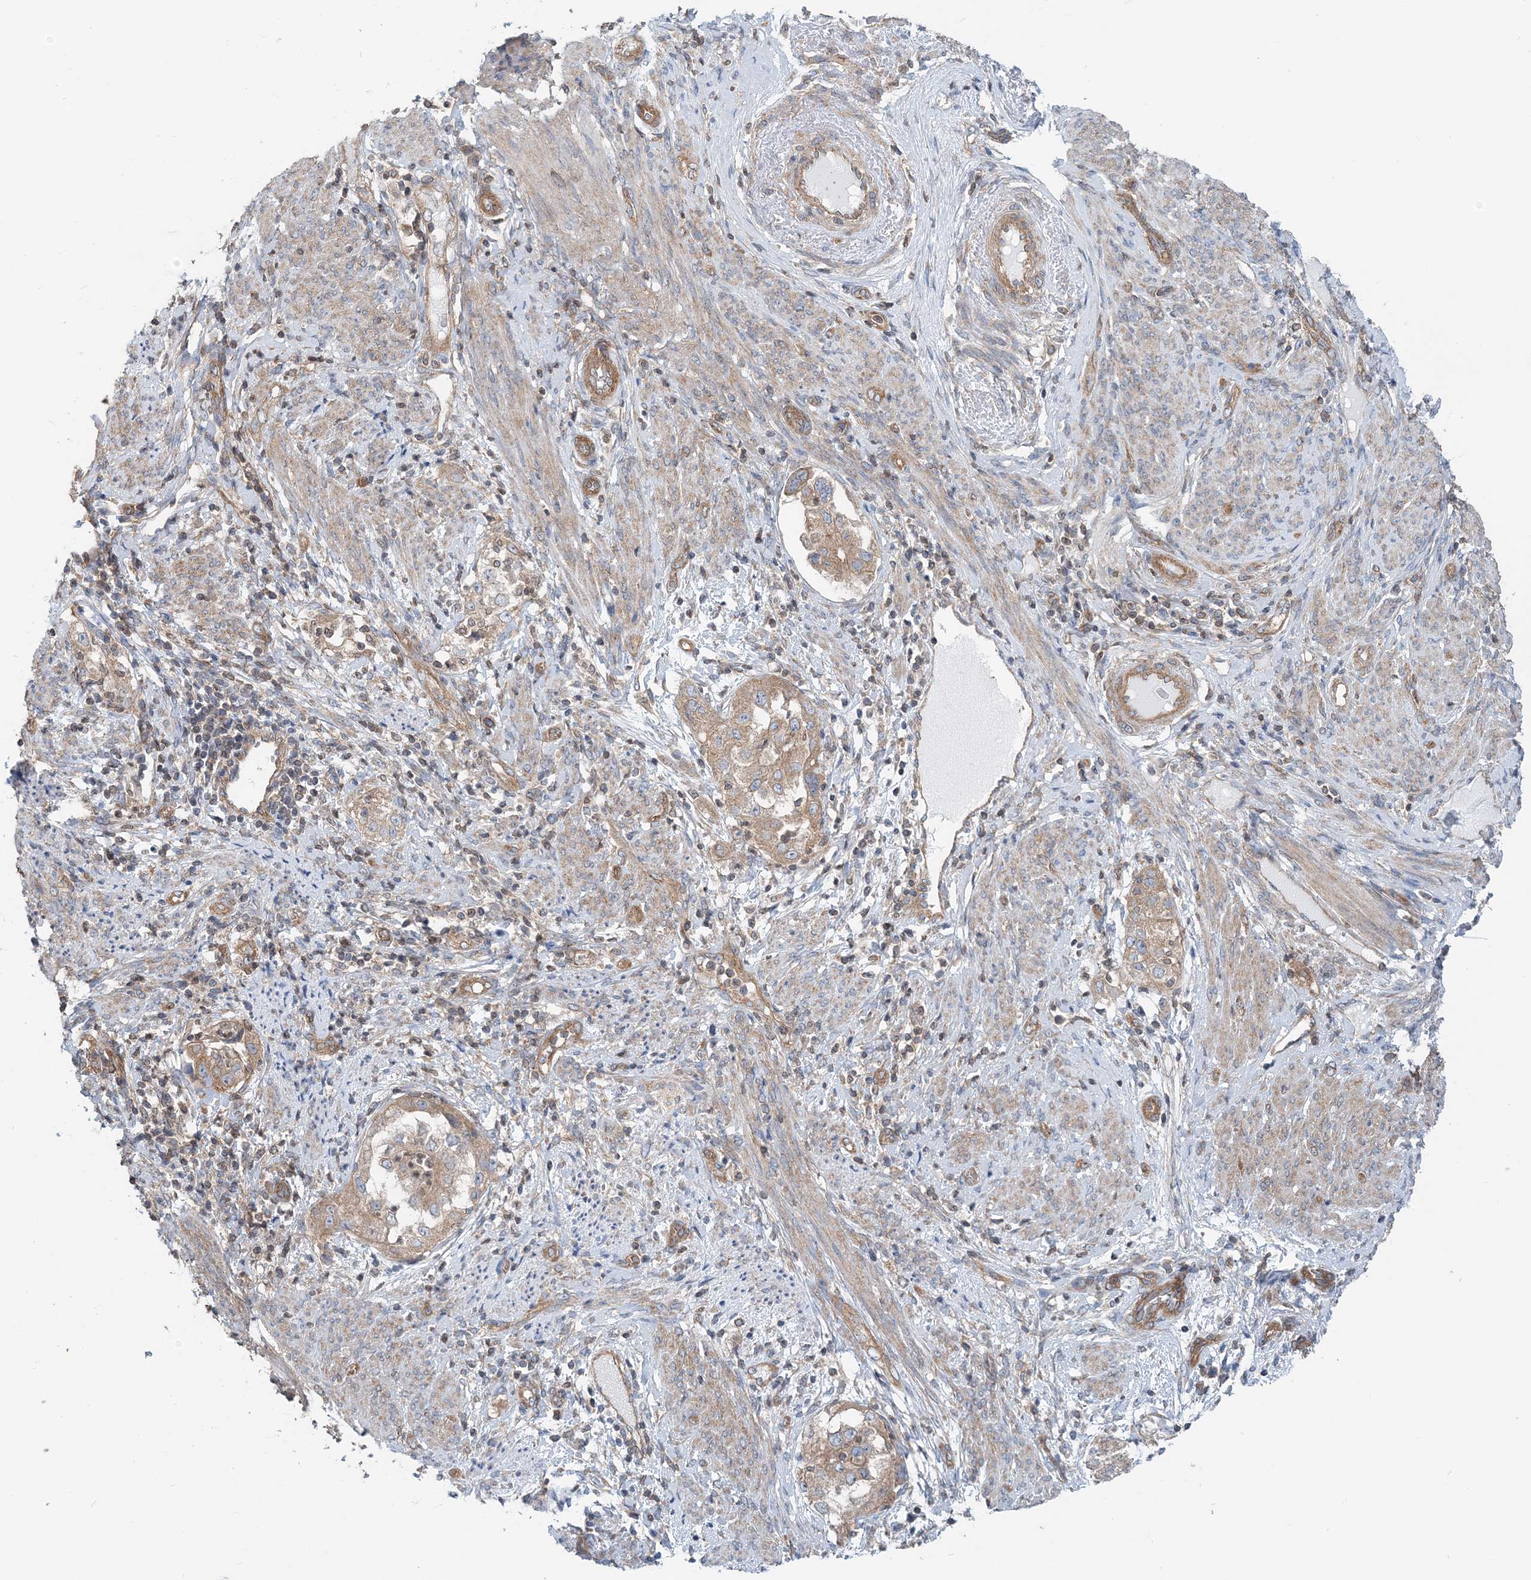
{"staining": {"intensity": "moderate", "quantity": ">75%", "location": "cytoplasmic/membranous"}, "tissue": "endometrial cancer", "cell_type": "Tumor cells", "image_type": "cancer", "snomed": [{"axis": "morphology", "description": "Adenocarcinoma, NOS"}, {"axis": "topography", "description": "Endometrium"}], "caption": "Tumor cells exhibit moderate cytoplasmic/membranous expression in about >75% of cells in adenocarcinoma (endometrial).", "gene": "MOB4", "patient": {"sex": "female", "age": 85}}